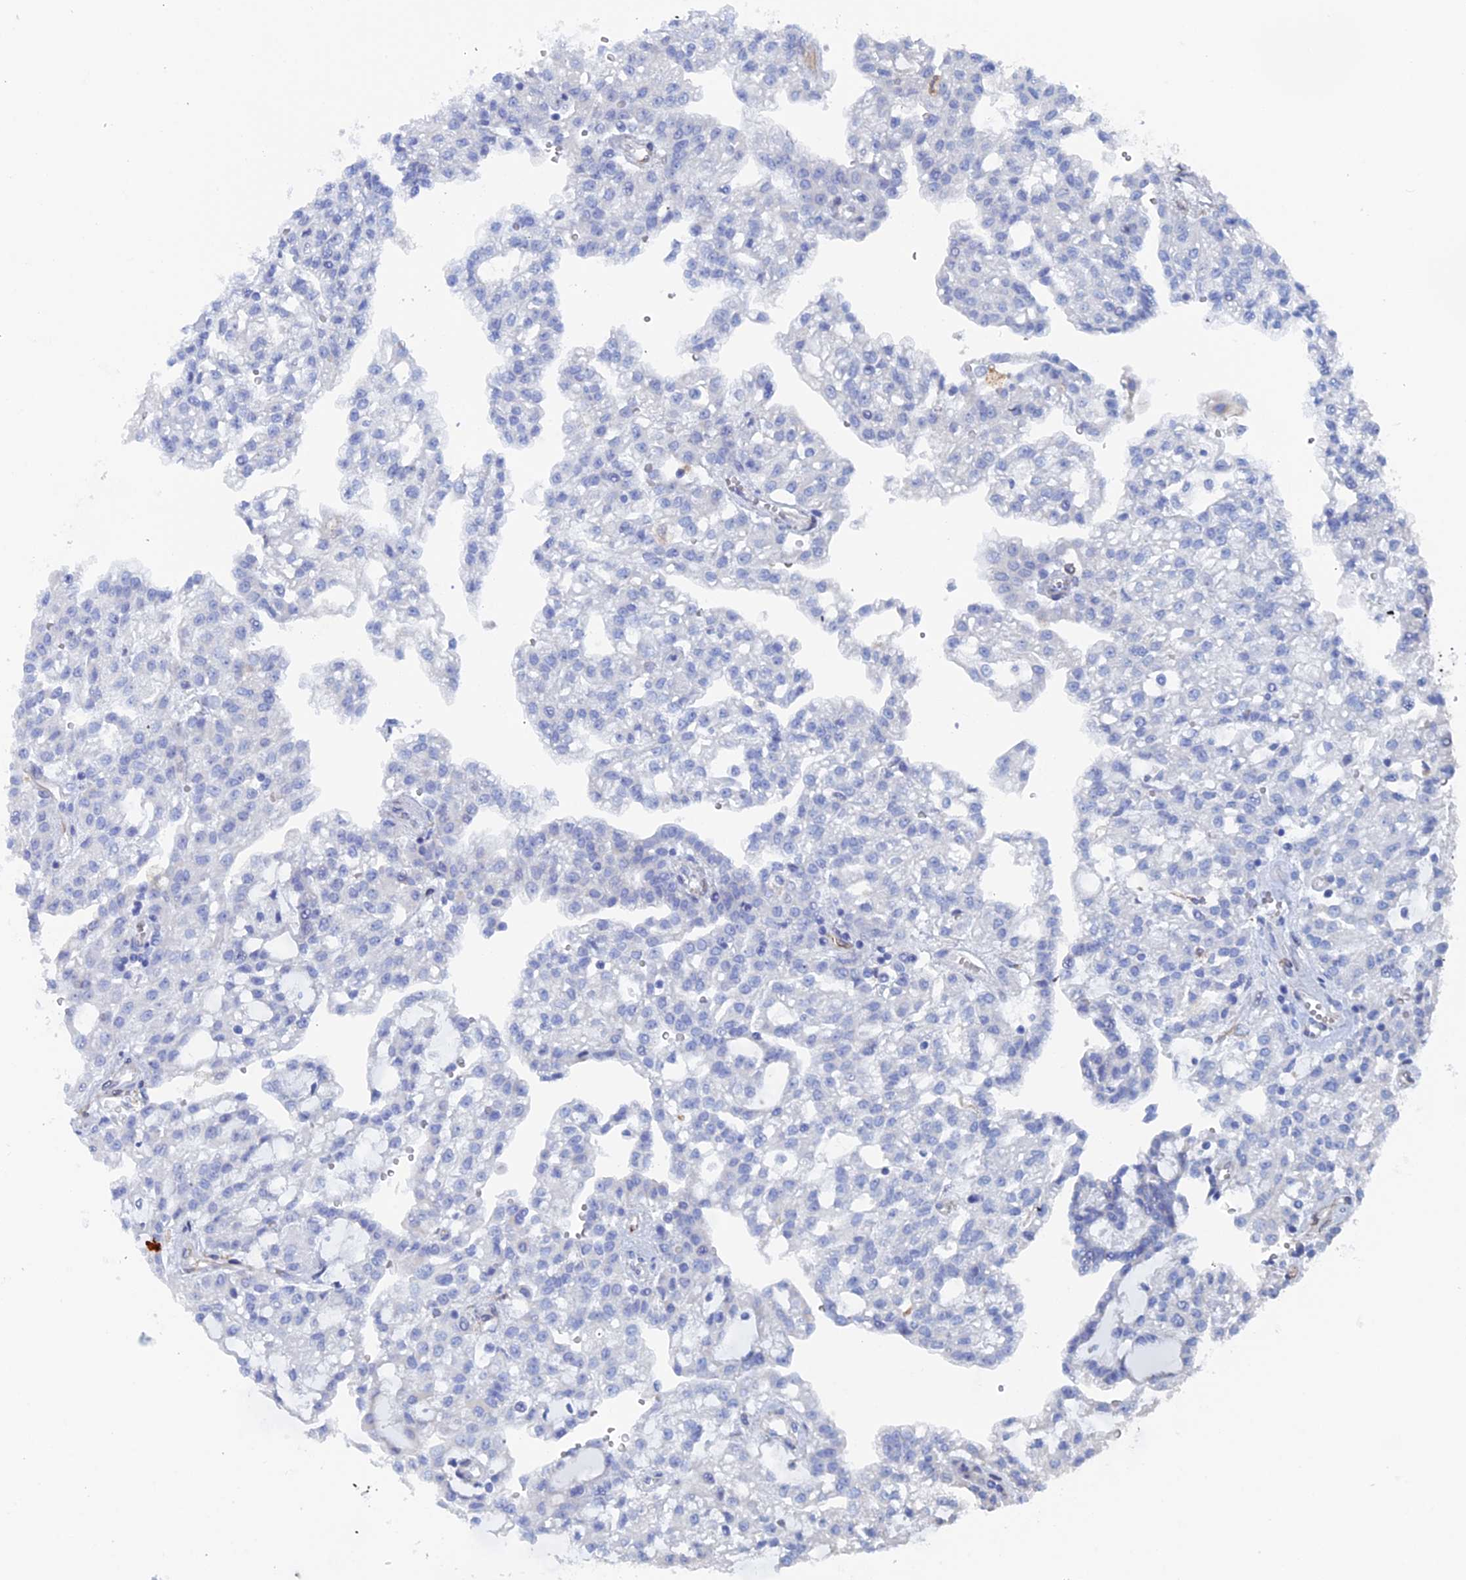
{"staining": {"intensity": "negative", "quantity": "none", "location": "none"}, "tissue": "renal cancer", "cell_type": "Tumor cells", "image_type": "cancer", "snomed": [{"axis": "morphology", "description": "Adenocarcinoma, NOS"}, {"axis": "topography", "description": "Kidney"}], "caption": "There is no significant expression in tumor cells of renal adenocarcinoma. (DAB immunohistochemistry (IHC) visualized using brightfield microscopy, high magnification).", "gene": "COG7", "patient": {"sex": "male", "age": 63}}